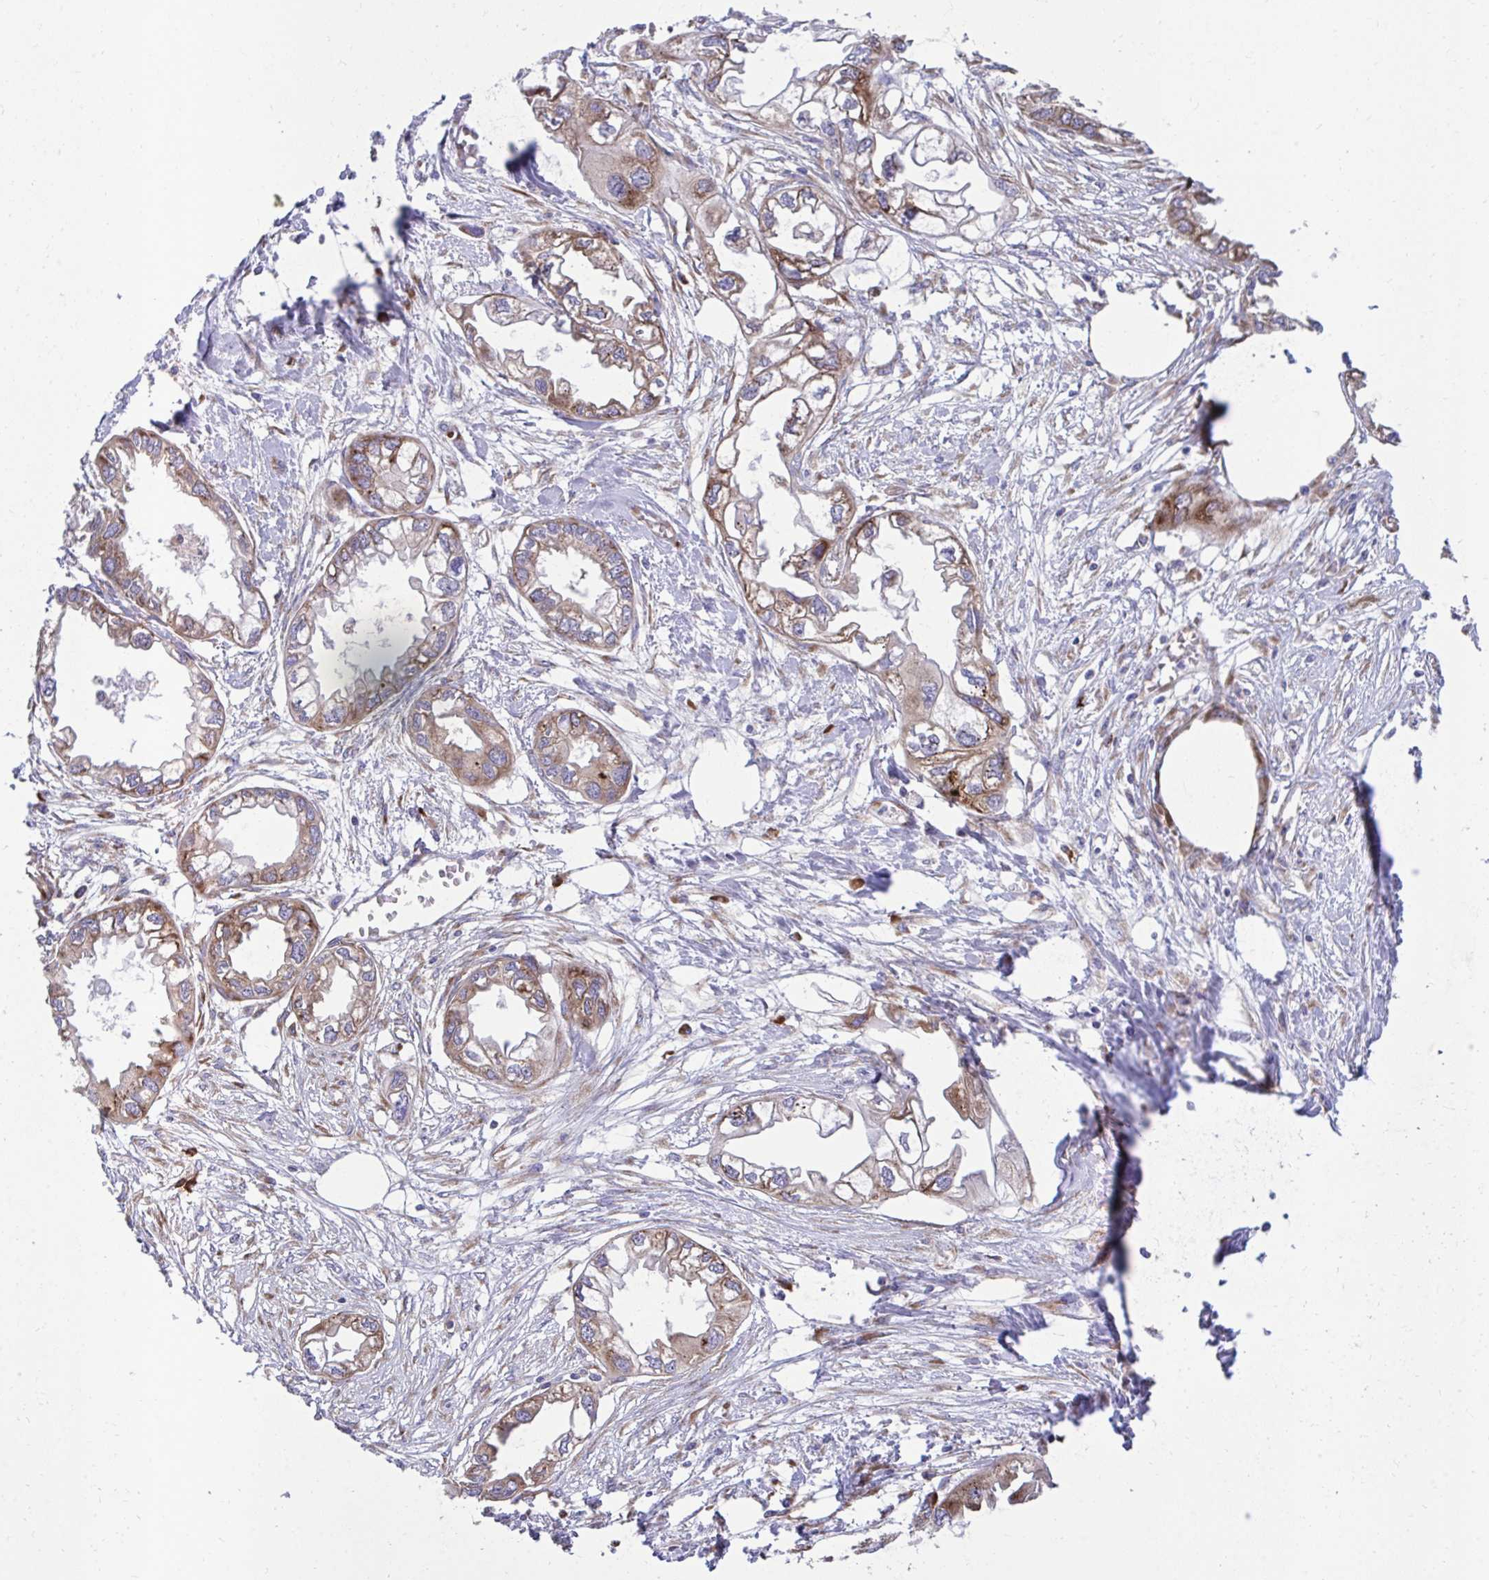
{"staining": {"intensity": "moderate", "quantity": ">75%", "location": "cytoplasmic/membranous"}, "tissue": "endometrial cancer", "cell_type": "Tumor cells", "image_type": "cancer", "snomed": [{"axis": "morphology", "description": "Adenocarcinoma, NOS"}, {"axis": "morphology", "description": "Adenocarcinoma, metastatic, NOS"}, {"axis": "topography", "description": "Adipose tissue"}, {"axis": "topography", "description": "Endometrium"}], "caption": "High-magnification brightfield microscopy of metastatic adenocarcinoma (endometrial) stained with DAB (brown) and counterstained with hematoxylin (blue). tumor cells exhibit moderate cytoplasmic/membranous expression is seen in approximately>75% of cells.", "gene": "RPS15", "patient": {"sex": "female", "age": 67}}